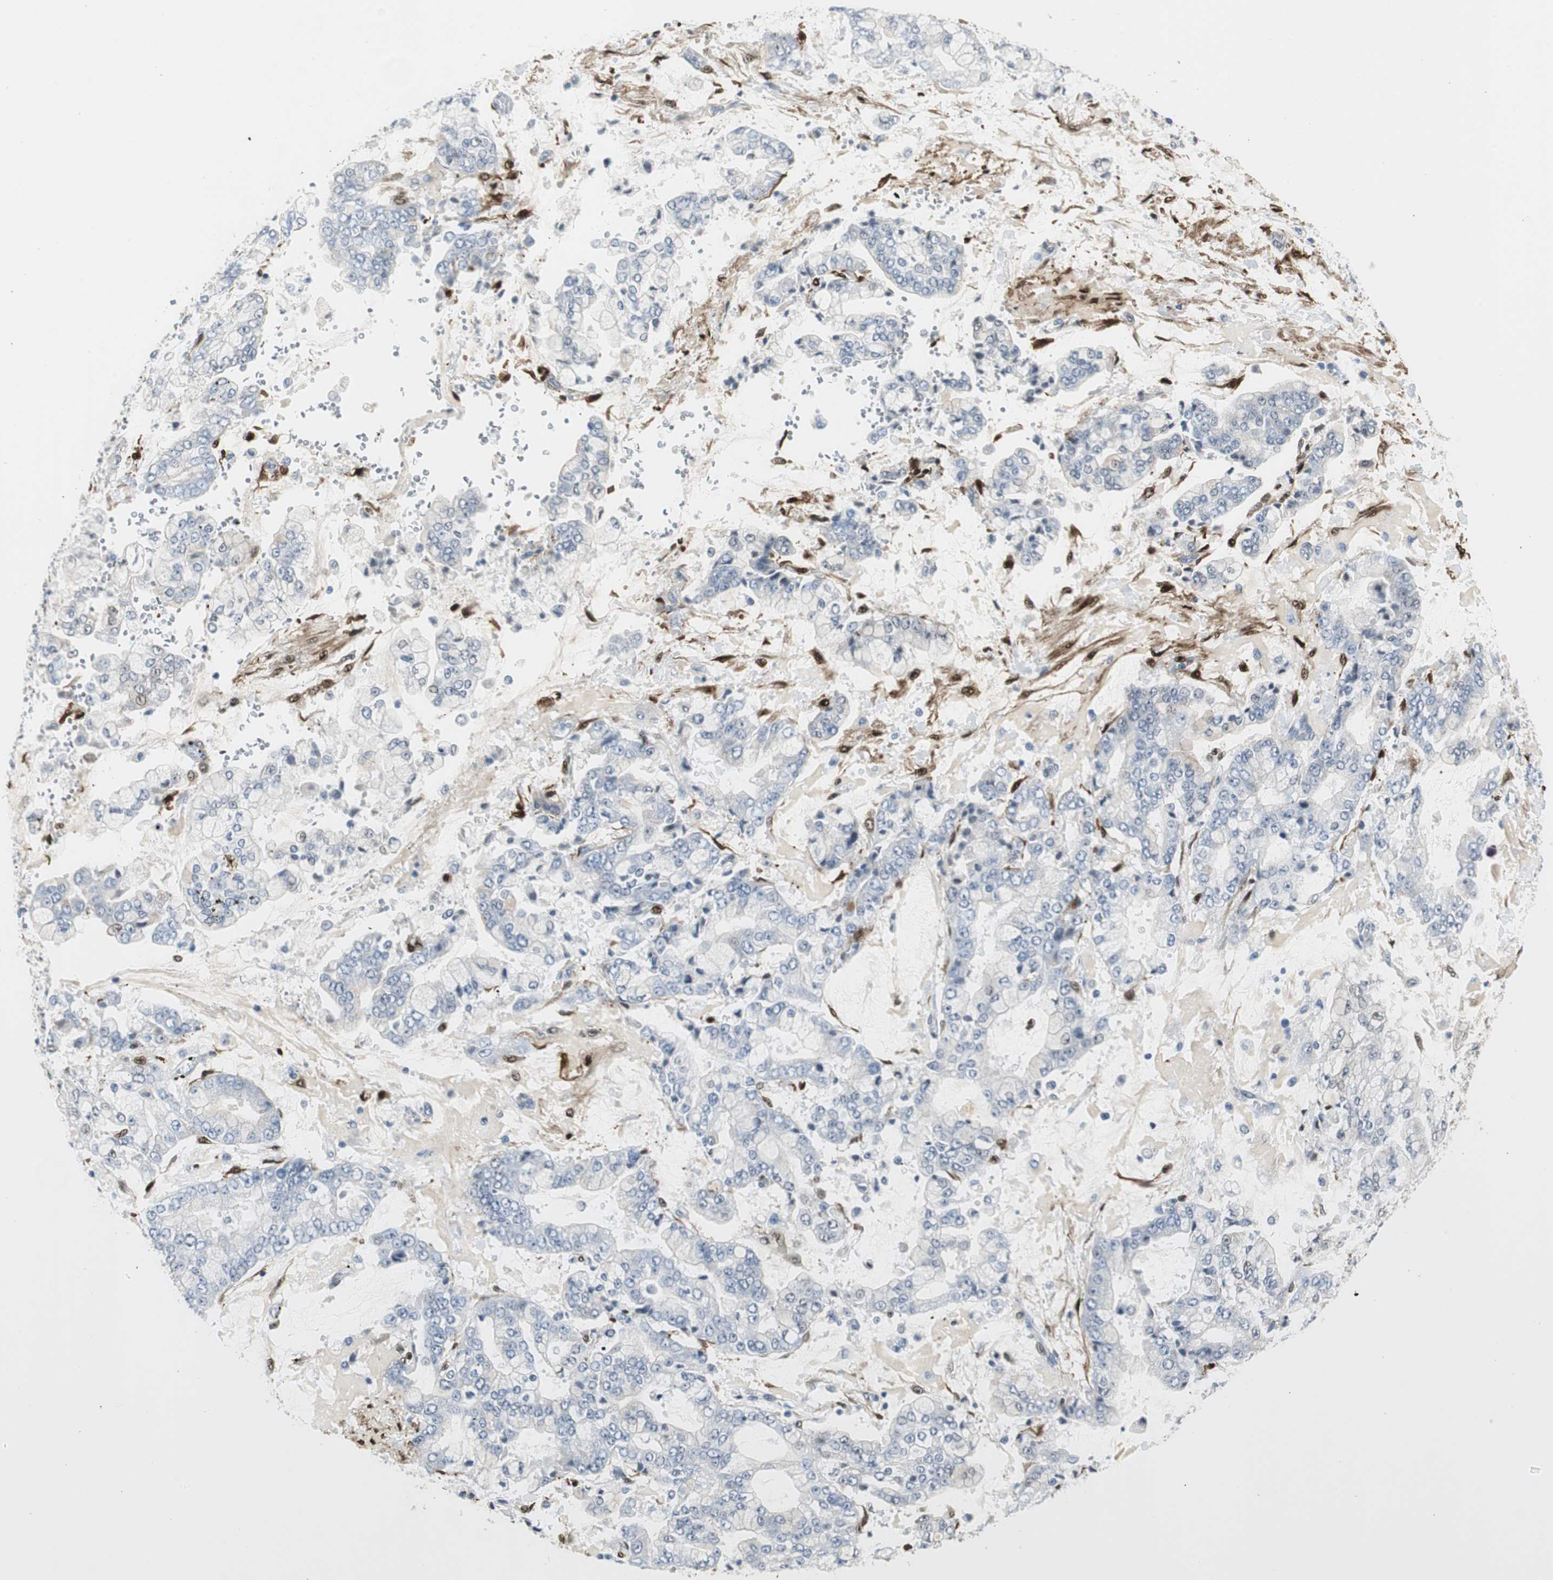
{"staining": {"intensity": "weak", "quantity": "<25%", "location": "cytoplasmic/membranous"}, "tissue": "stomach cancer", "cell_type": "Tumor cells", "image_type": "cancer", "snomed": [{"axis": "morphology", "description": "Adenocarcinoma, NOS"}, {"axis": "topography", "description": "Stomach"}], "caption": "Adenocarcinoma (stomach) stained for a protein using IHC exhibits no expression tumor cells.", "gene": "FHL2", "patient": {"sex": "male", "age": 76}}